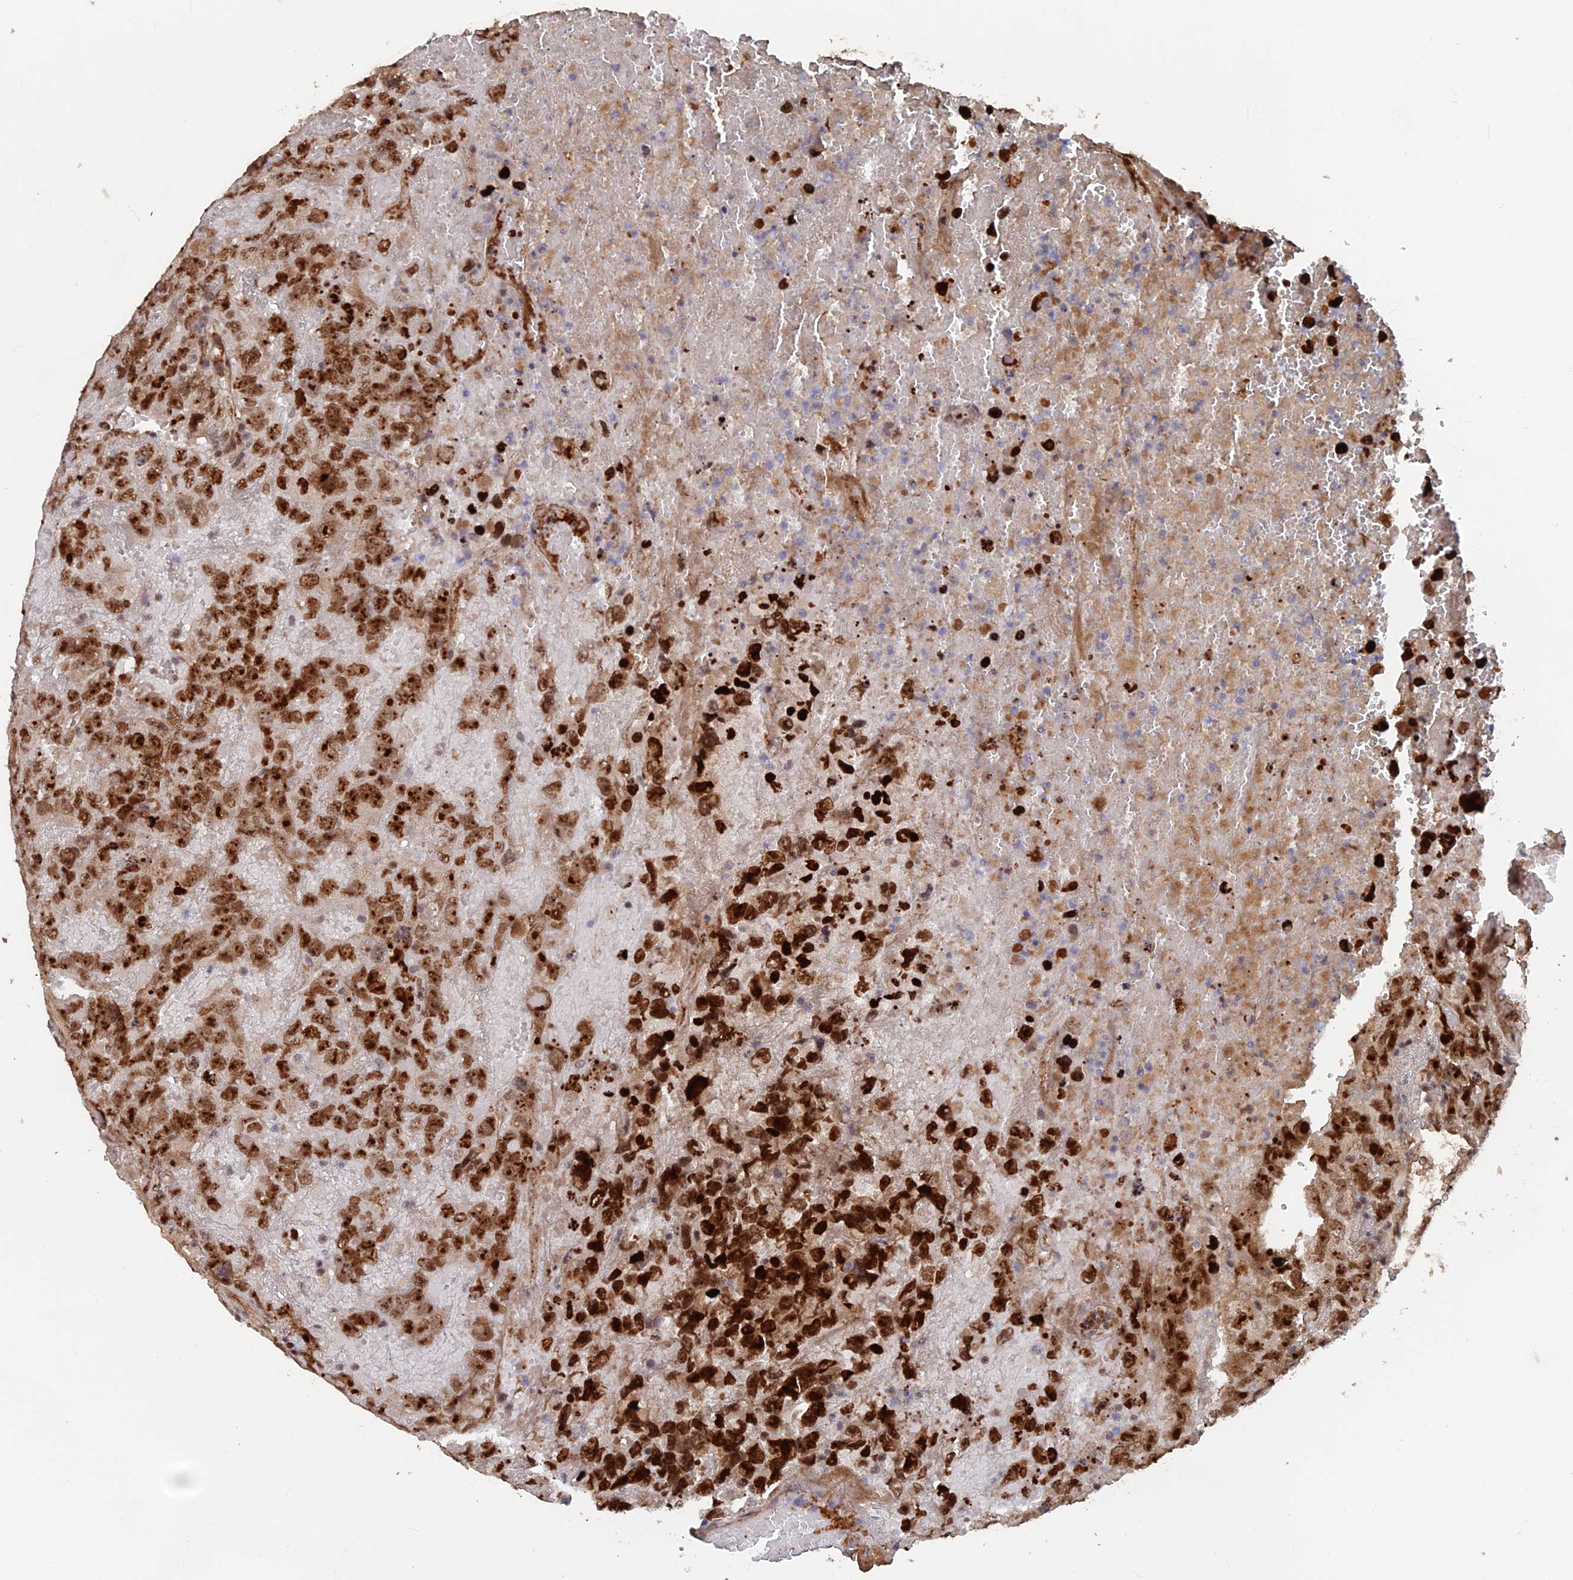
{"staining": {"intensity": "strong", "quantity": ">75%", "location": "nuclear"}, "tissue": "testis cancer", "cell_type": "Tumor cells", "image_type": "cancer", "snomed": [{"axis": "morphology", "description": "Carcinoma, Embryonal, NOS"}, {"axis": "topography", "description": "Testis"}], "caption": "Strong nuclear positivity is present in about >75% of tumor cells in testis cancer (embryonal carcinoma).", "gene": "SH3D21", "patient": {"sex": "male", "age": 45}}